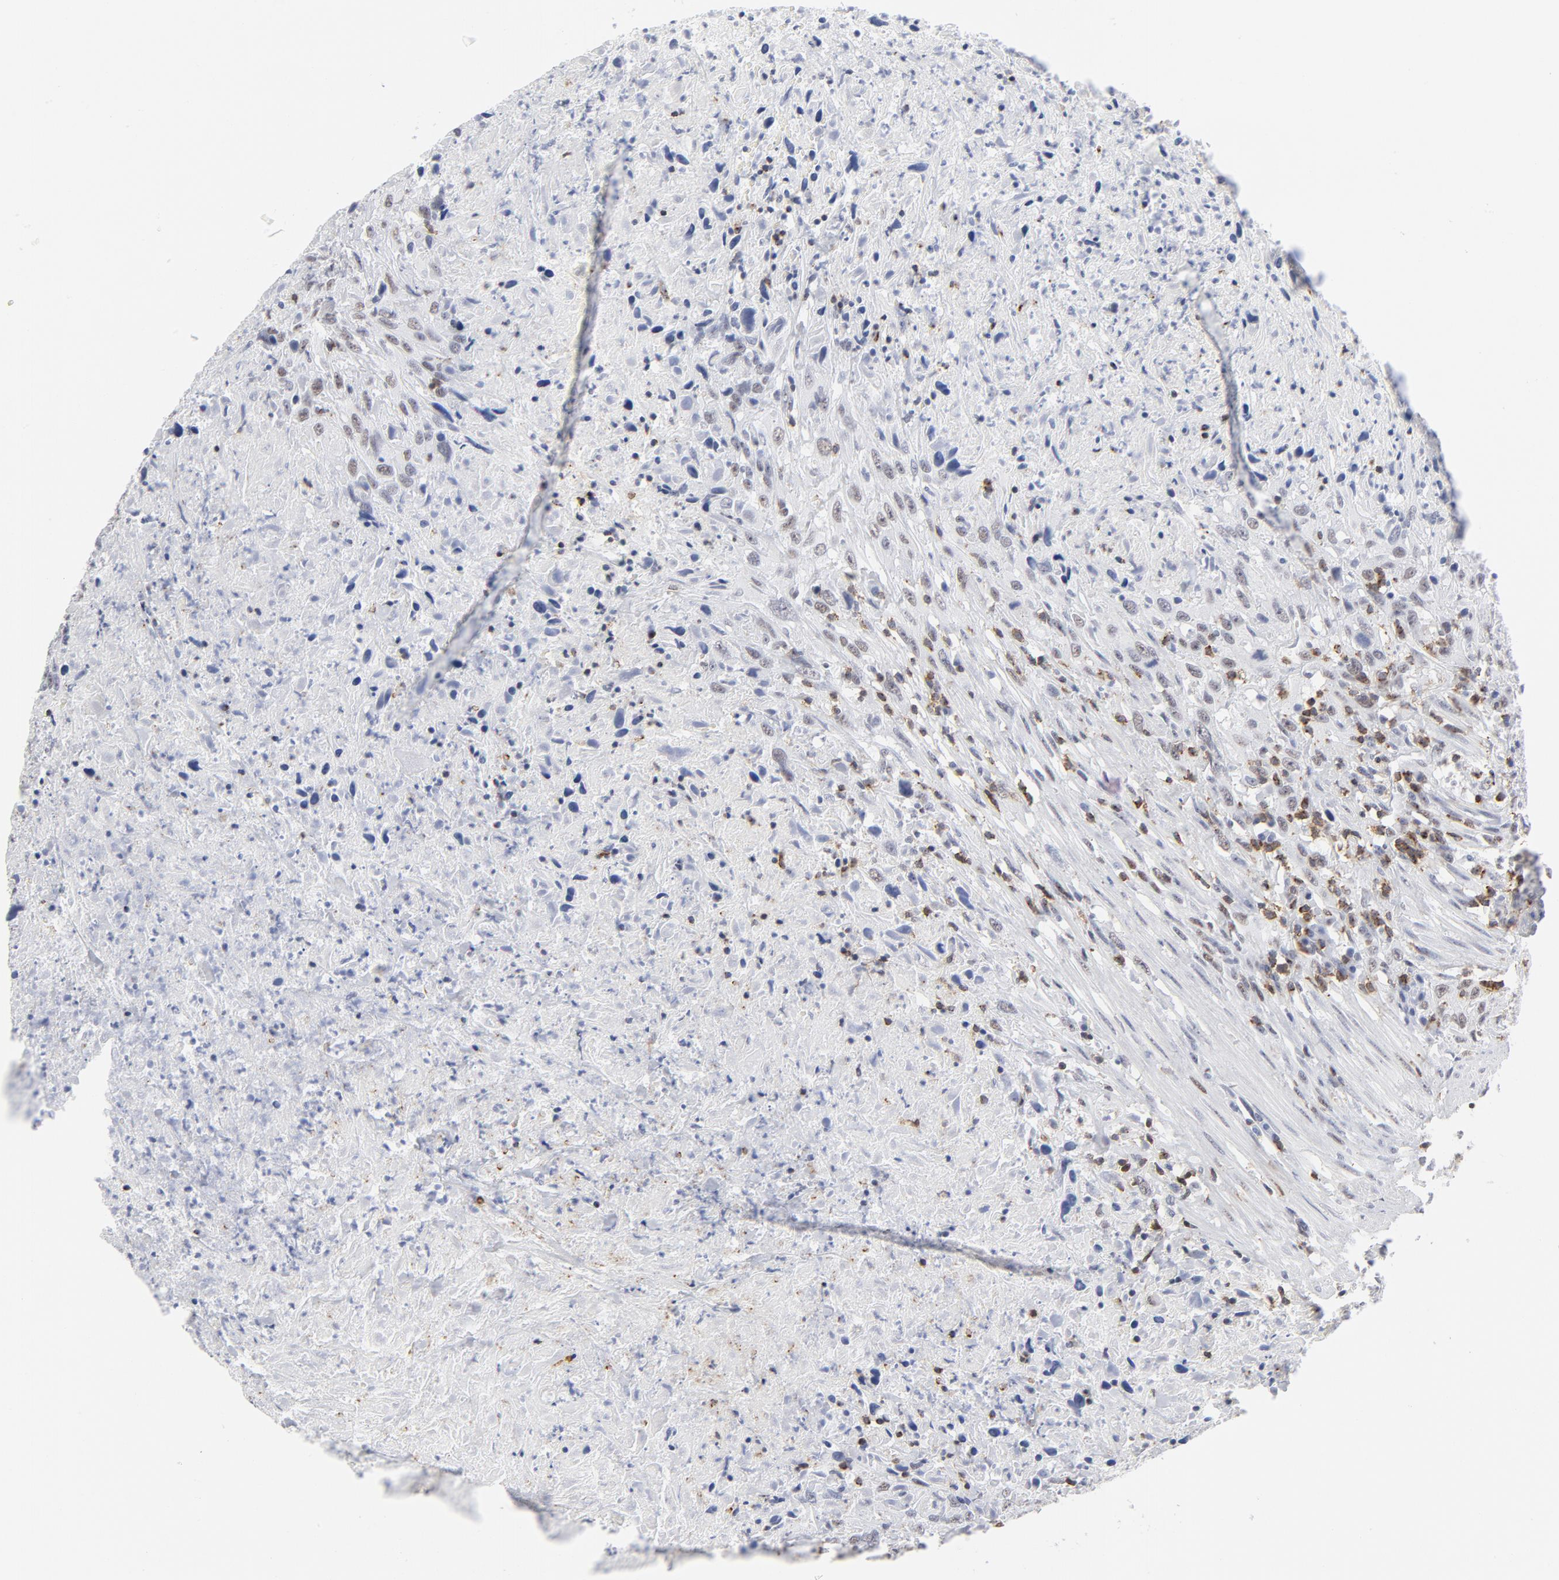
{"staining": {"intensity": "weak", "quantity": "25%-75%", "location": "nuclear"}, "tissue": "urothelial cancer", "cell_type": "Tumor cells", "image_type": "cancer", "snomed": [{"axis": "morphology", "description": "Urothelial carcinoma, High grade"}, {"axis": "topography", "description": "Urinary bladder"}], "caption": "Human high-grade urothelial carcinoma stained for a protein (brown) reveals weak nuclear positive positivity in approximately 25%-75% of tumor cells.", "gene": "CD2", "patient": {"sex": "male", "age": 61}}